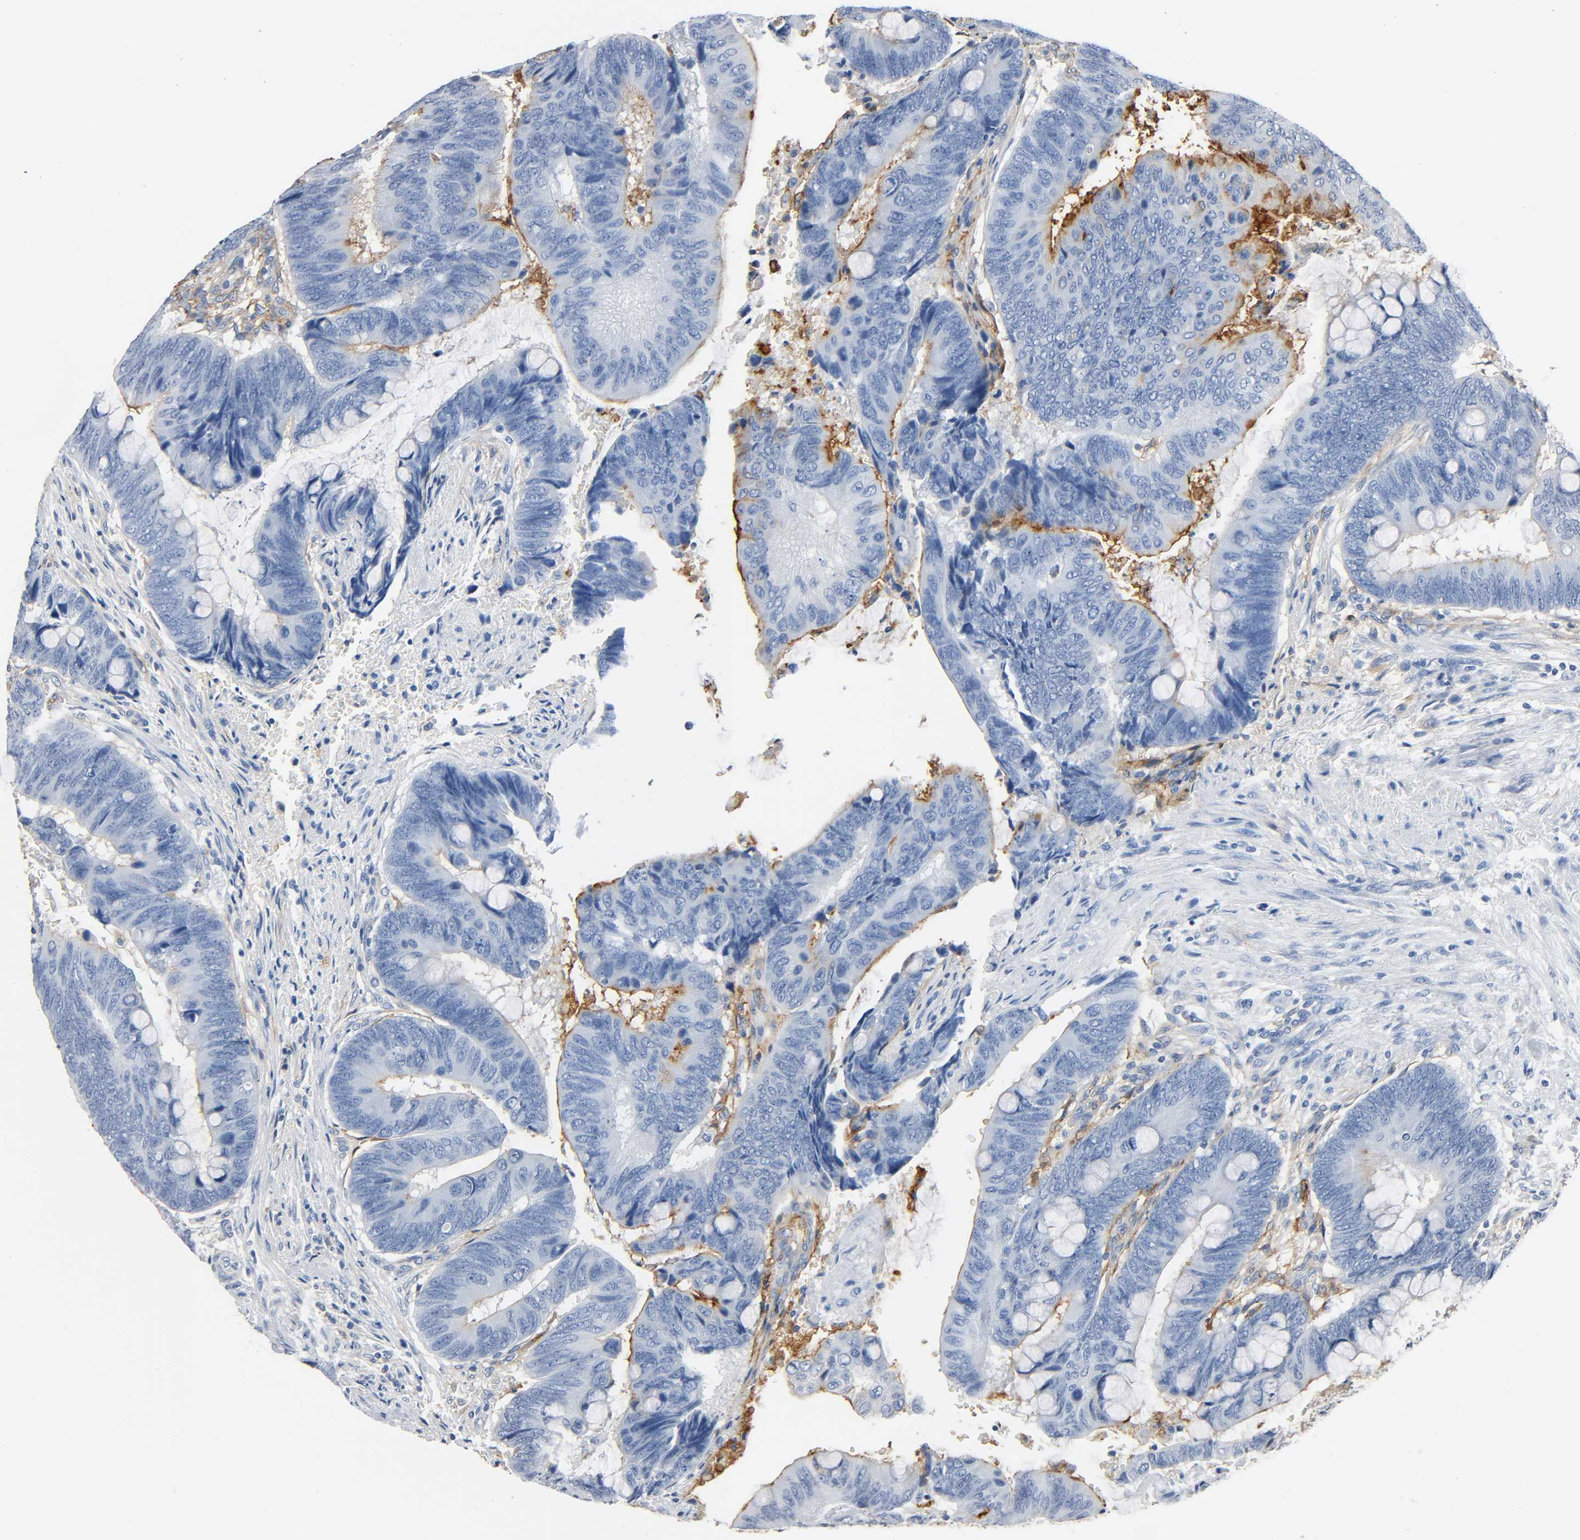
{"staining": {"intensity": "moderate", "quantity": "<25%", "location": "cytoplasmic/membranous"}, "tissue": "colorectal cancer", "cell_type": "Tumor cells", "image_type": "cancer", "snomed": [{"axis": "morphology", "description": "Normal tissue, NOS"}, {"axis": "morphology", "description": "Adenocarcinoma, NOS"}, {"axis": "topography", "description": "Rectum"}], "caption": "Human colorectal cancer stained with a brown dye exhibits moderate cytoplasmic/membranous positive staining in approximately <25% of tumor cells.", "gene": "ANPEP", "patient": {"sex": "male", "age": 92}}